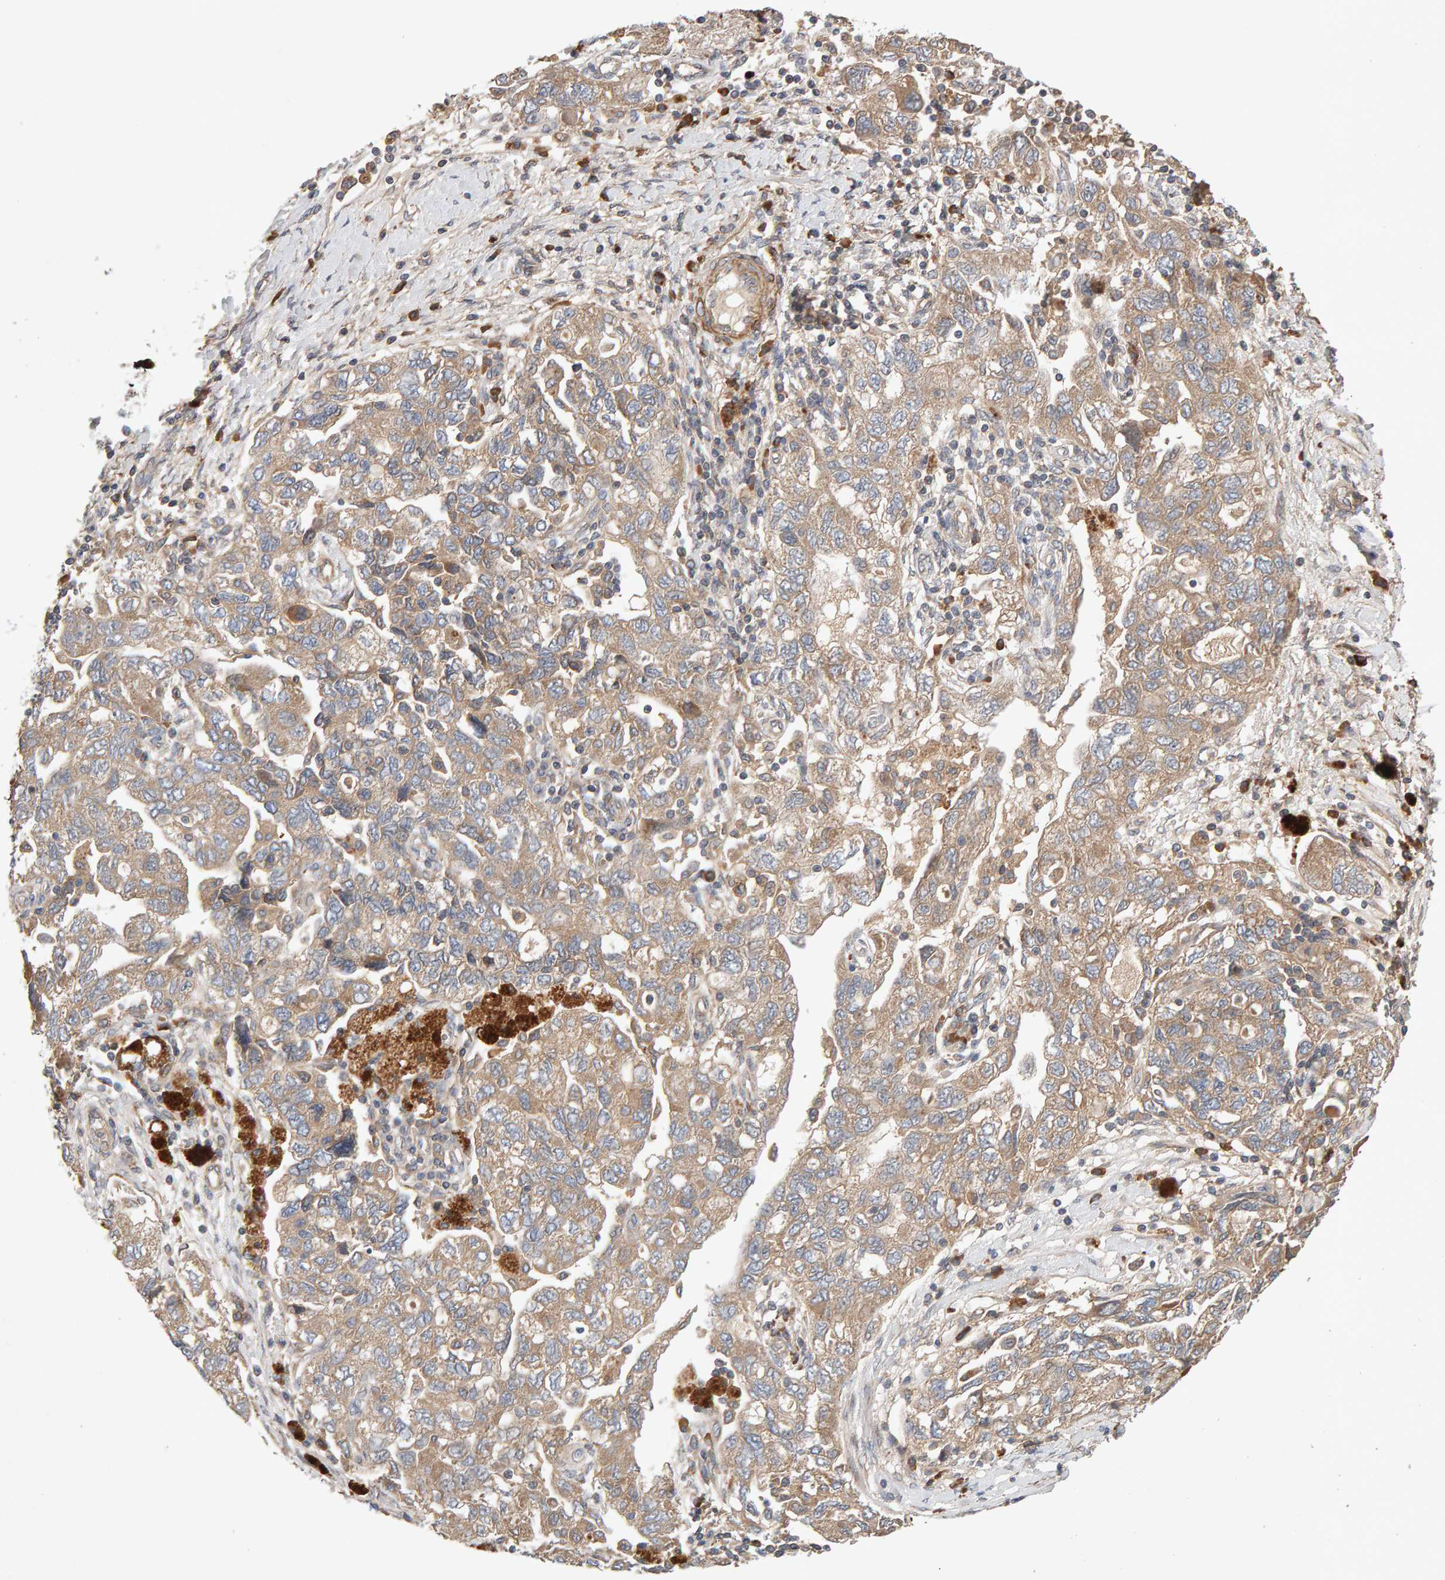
{"staining": {"intensity": "weak", "quantity": ">75%", "location": "cytoplasmic/membranous"}, "tissue": "ovarian cancer", "cell_type": "Tumor cells", "image_type": "cancer", "snomed": [{"axis": "morphology", "description": "Carcinoma, NOS"}, {"axis": "morphology", "description": "Cystadenocarcinoma, serous, NOS"}, {"axis": "topography", "description": "Ovary"}], "caption": "A photomicrograph of ovarian carcinoma stained for a protein displays weak cytoplasmic/membranous brown staining in tumor cells. Ihc stains the protein of interest in brown and the nuclei are stained blue.", "gene": "RNF19A", "patient": {"sex": "female", "age": 69}}